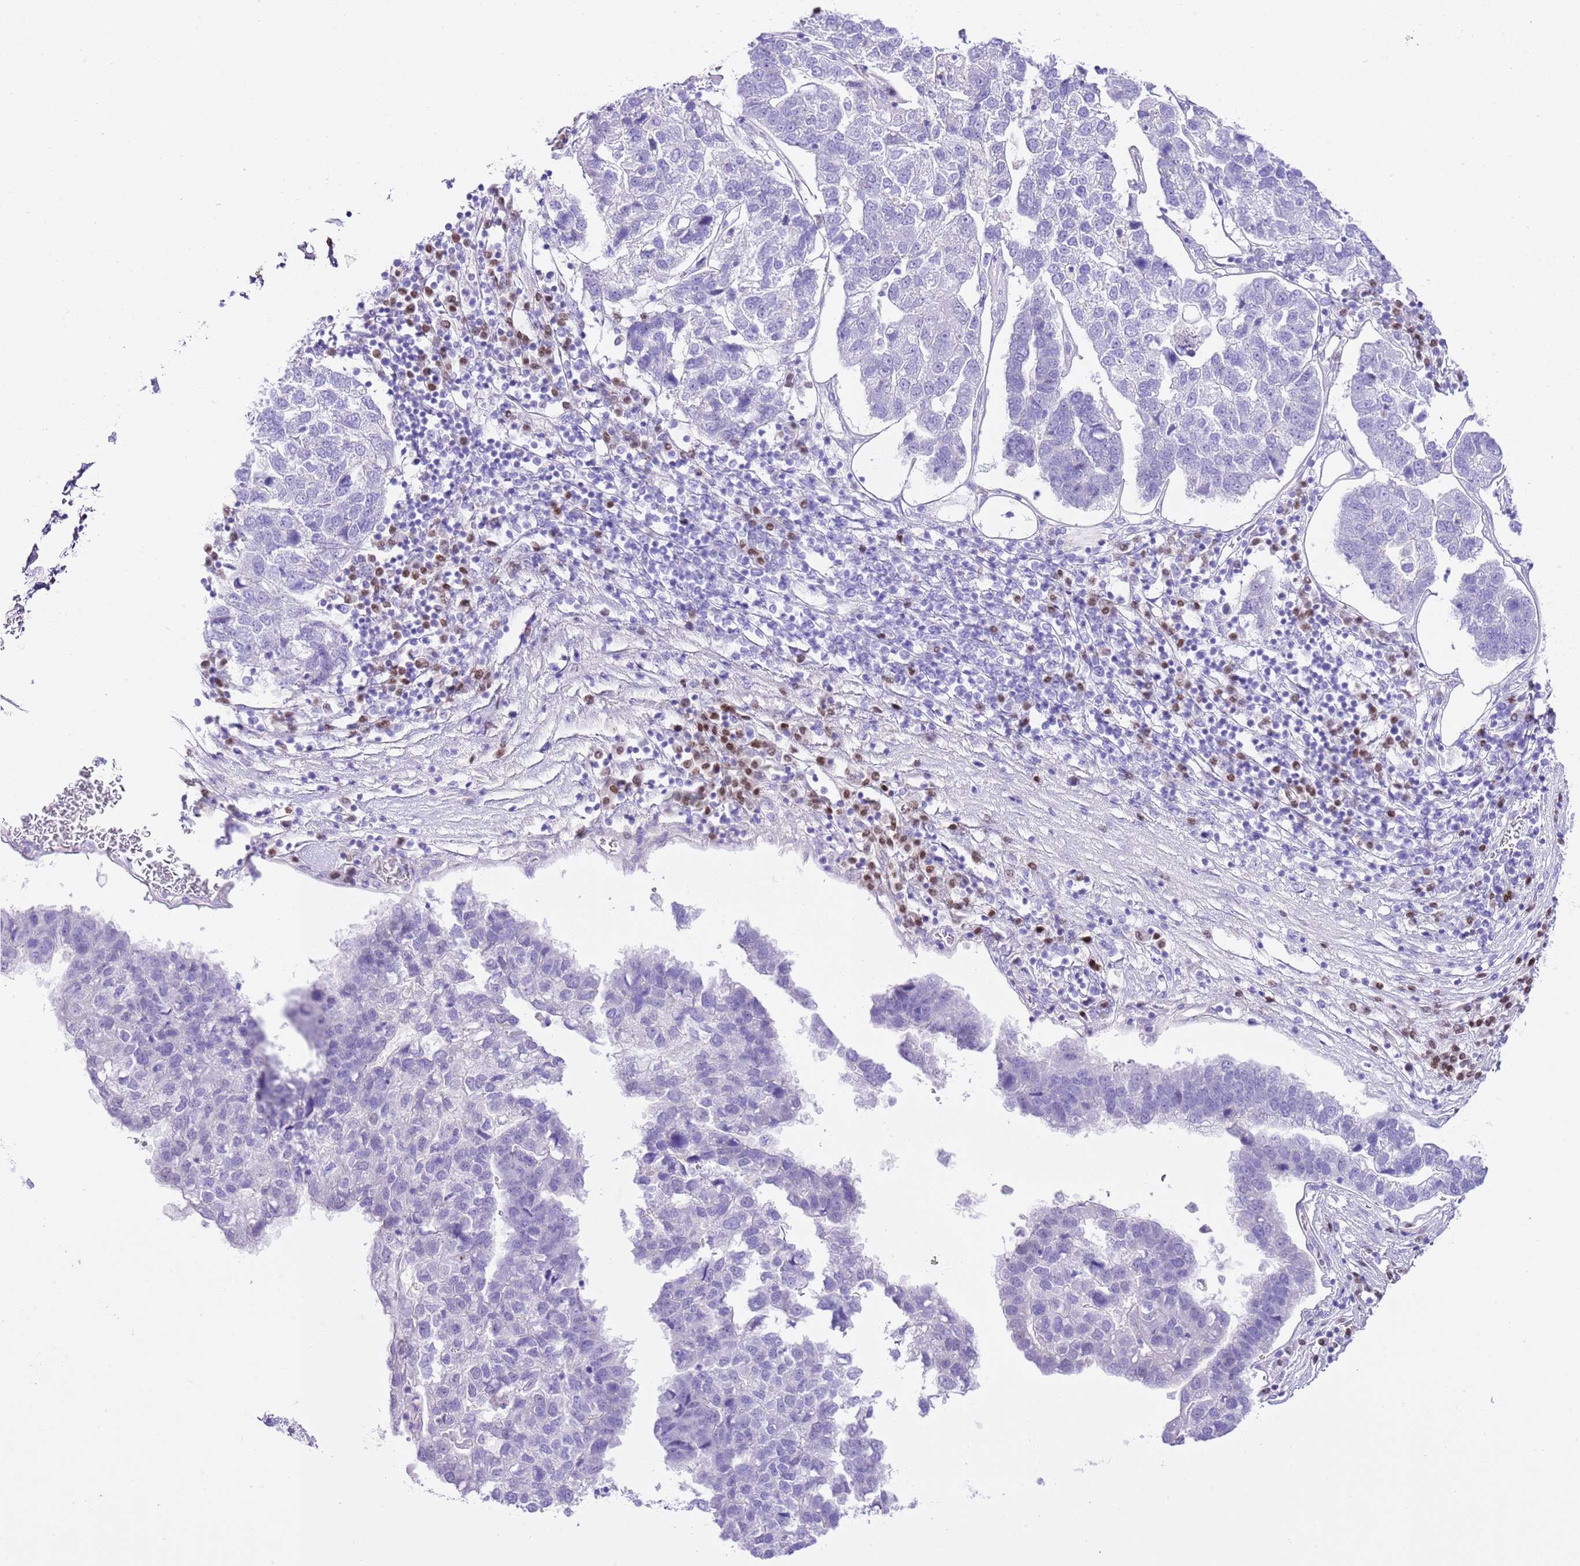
{"staining": {"intensity": "negative", "quantity": "none", "location": "none"}, "tissue": "pancreatic cancer", "cell_type": "Tumor cells", "image_type": "cancer", "snomed": [{"axis": "morphology", "description": "Adenocarcinoma, NOS"}, {"axis": "topography", "description": "Pancreas"}], "caption": "Protein analysis of adenocarcinoma (pancreatic) displays no significant staining in tumor cells.", "gene": "BHLHA15", "patient": {"sex": "female", "age": 61}}